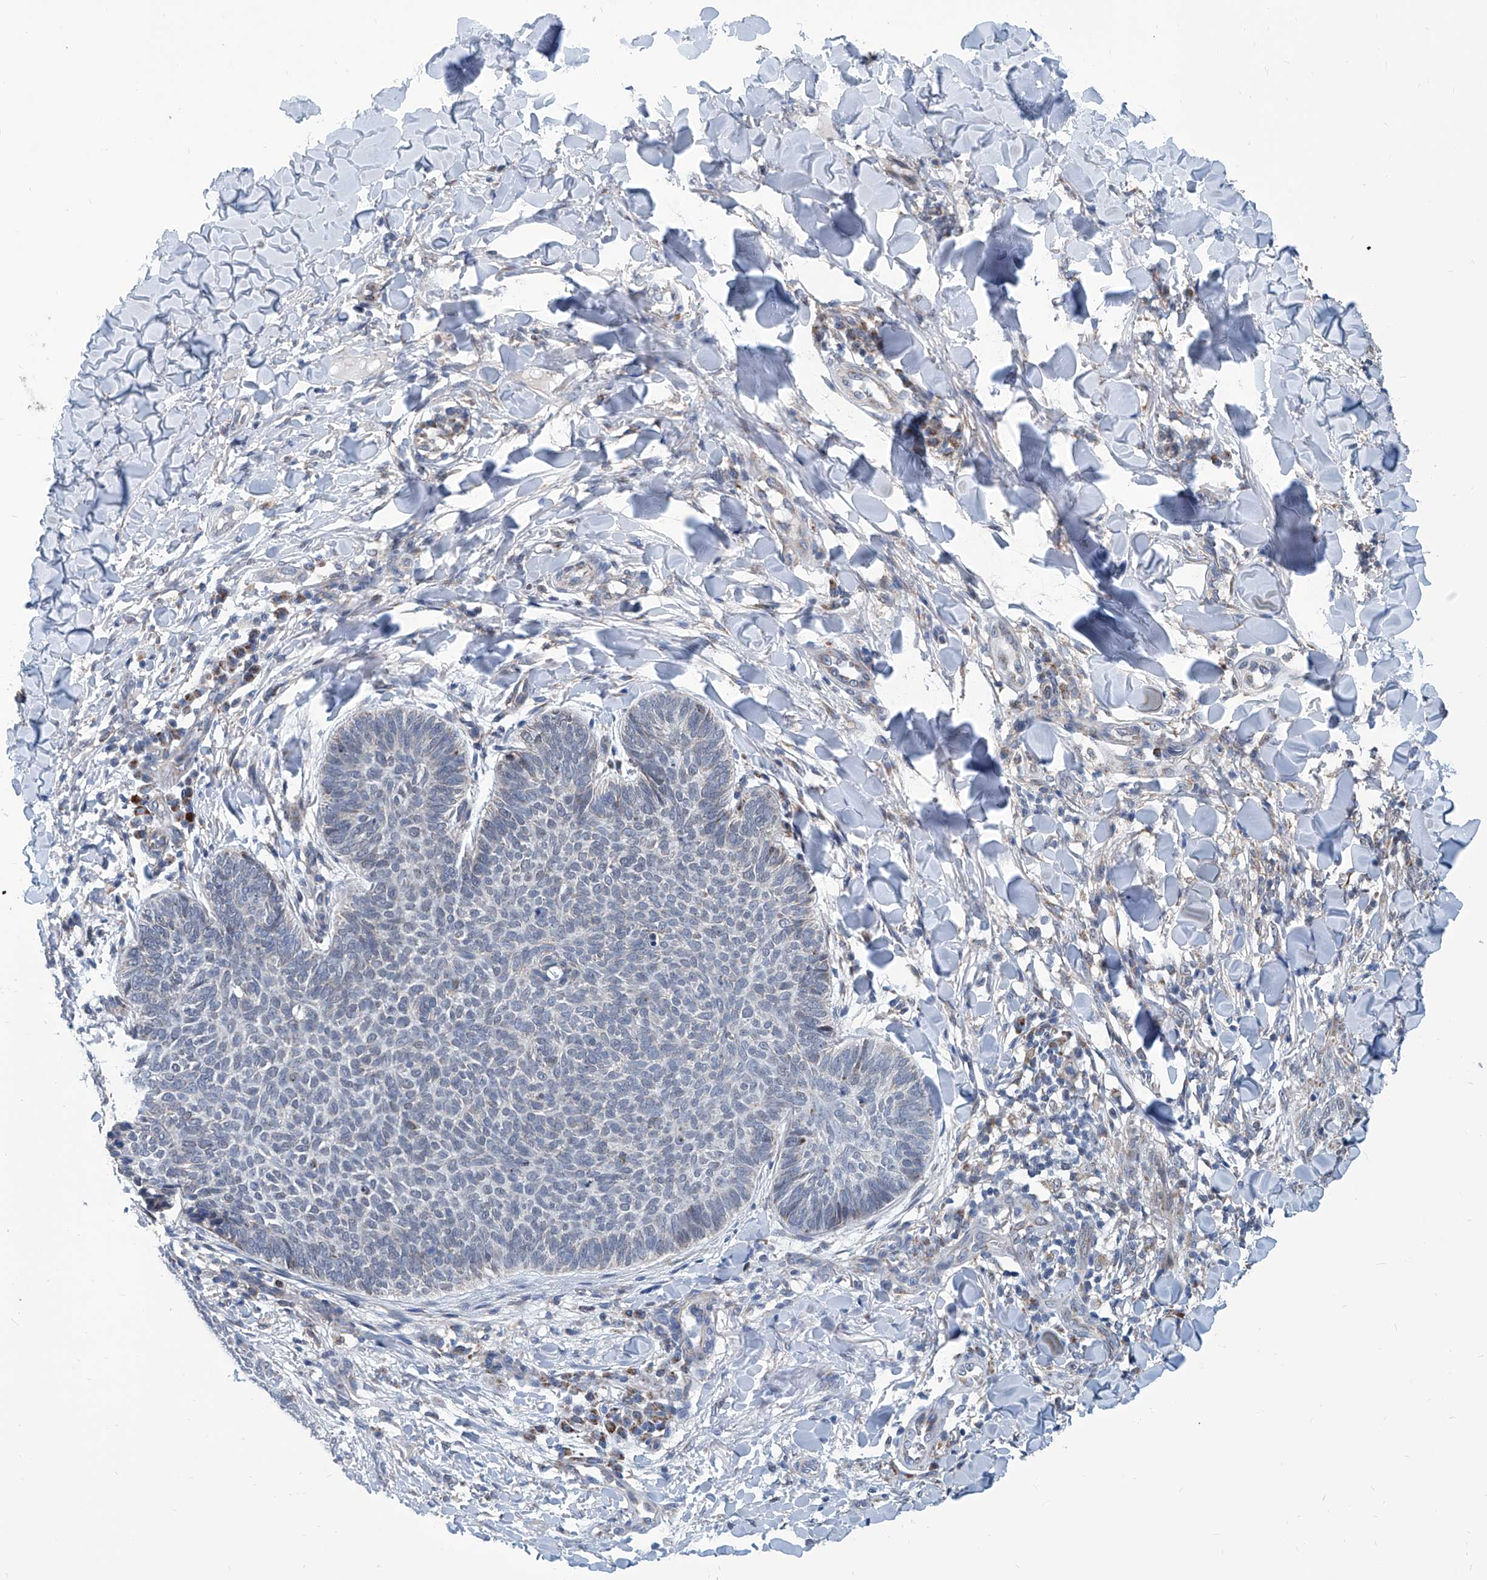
{"staining": {"intensity": "negative", "quantity": "none", "location": "none"}, "tissue": "skin cancer", "cell_type": "Tumor cells", "image_type": "cancer", "snomed": [{"axis": "morphology", "description": "Normal tissue, NOS"}, {"axis": "morphology", "description": "Basal cell carcinoma"}, {"axis": "topography", "description": "Skin"}], "caption": "Immunohistochemistry (IHC) micrograph of neoplastic tissue: skin basal cell carcinoma stained with DAB reveals no significant protein positivity in tumor cells.", "gene": "USP48", "patient": {"sex": "male", "age": 50}}